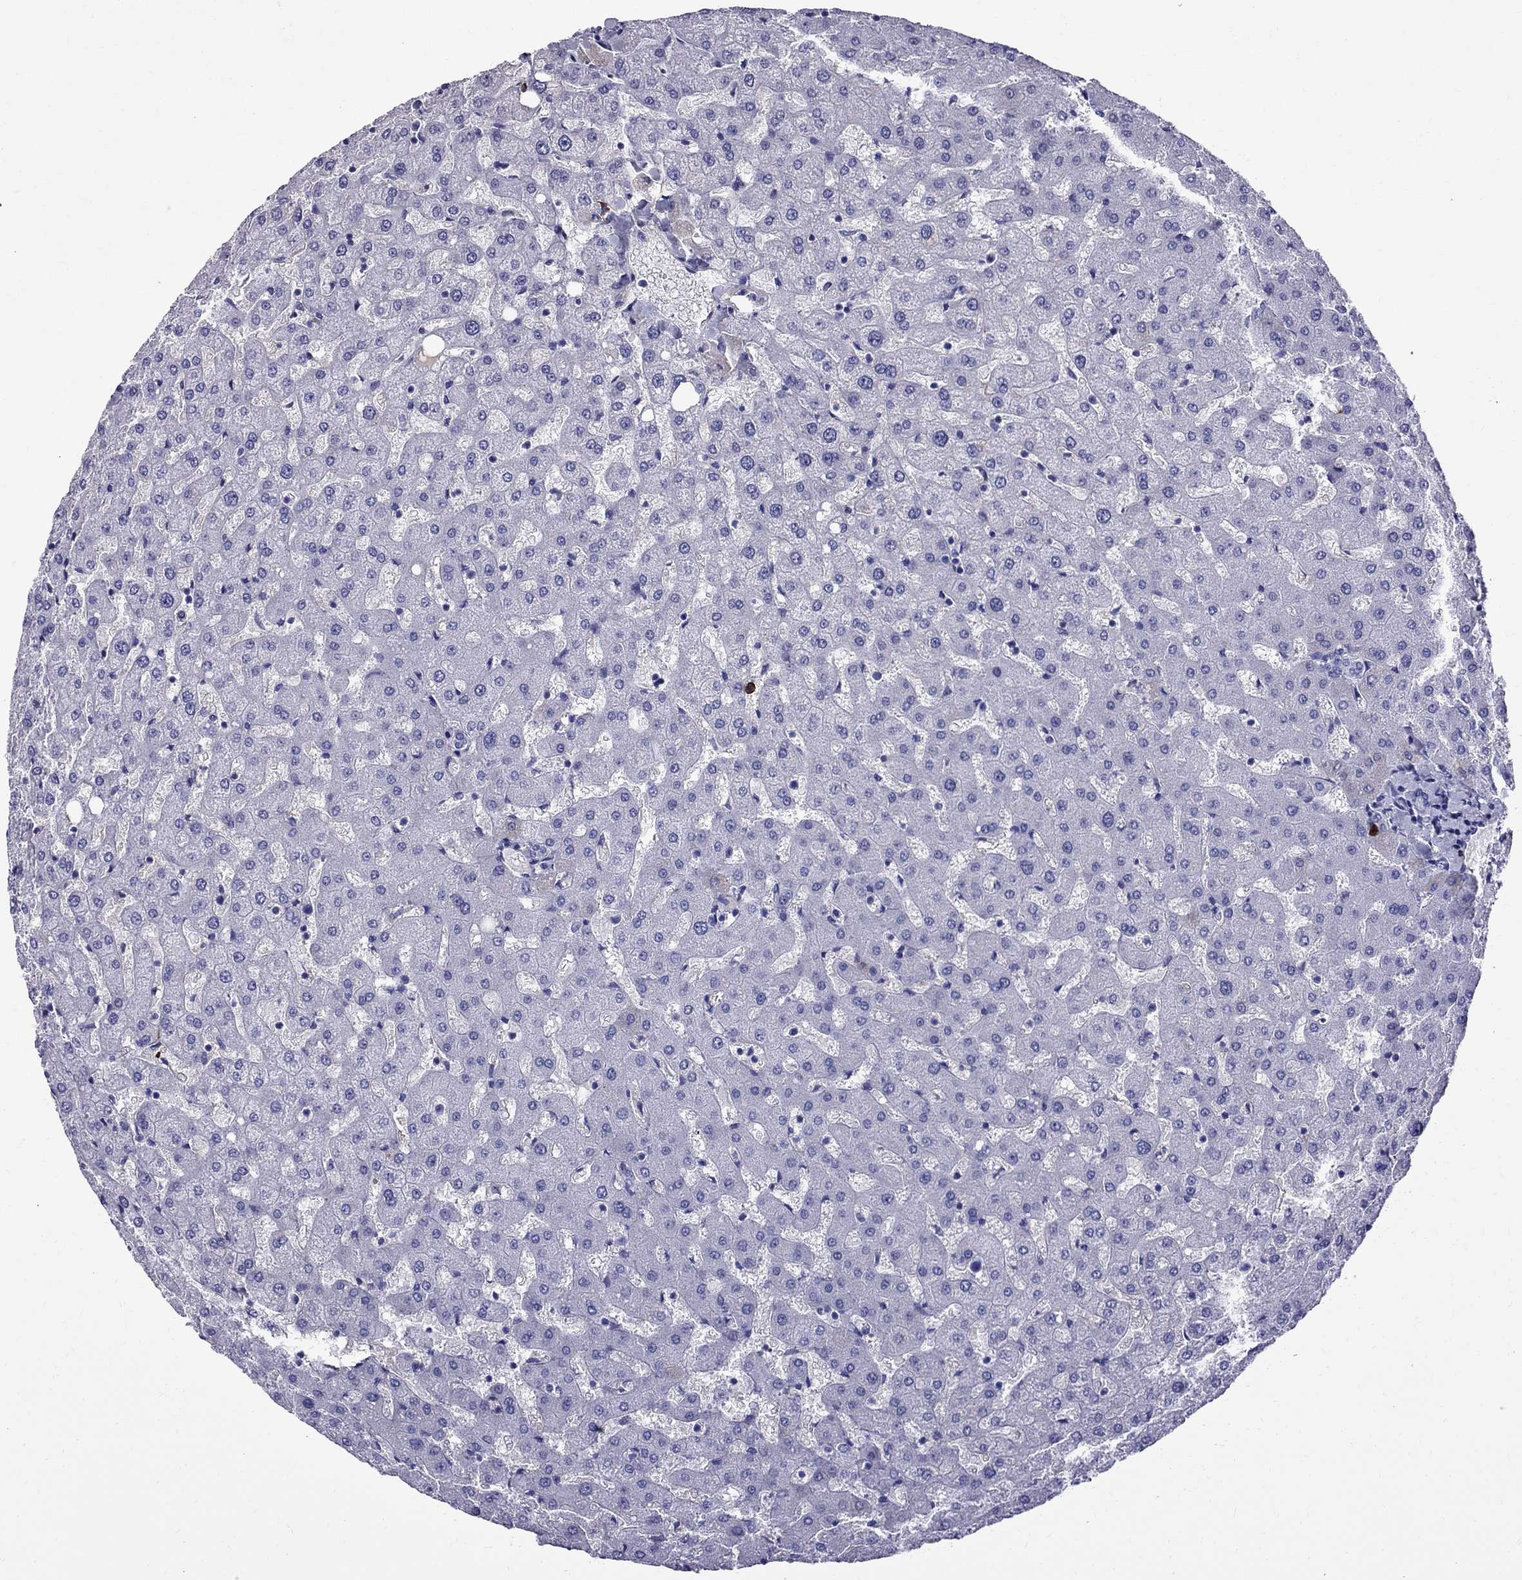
{"staining": {"intensity": "negative", "quantity": "none", "location": "none"}, "tissue": "liver", "cell_type": "Cholangiocytes", "image_type": "normal", "snomed": [{"axis": "morphology", "description": "Normal tissue, NOS"}, {"axis": "topography", "description": "Liver"}], "caption": "A high-resolution histopathology image shows IHC staining of benign liver, which exhibits no significant positivity in cholangiocytes.", "gene": "SCART1", "patient": {"sex": "female", "age": 50}}